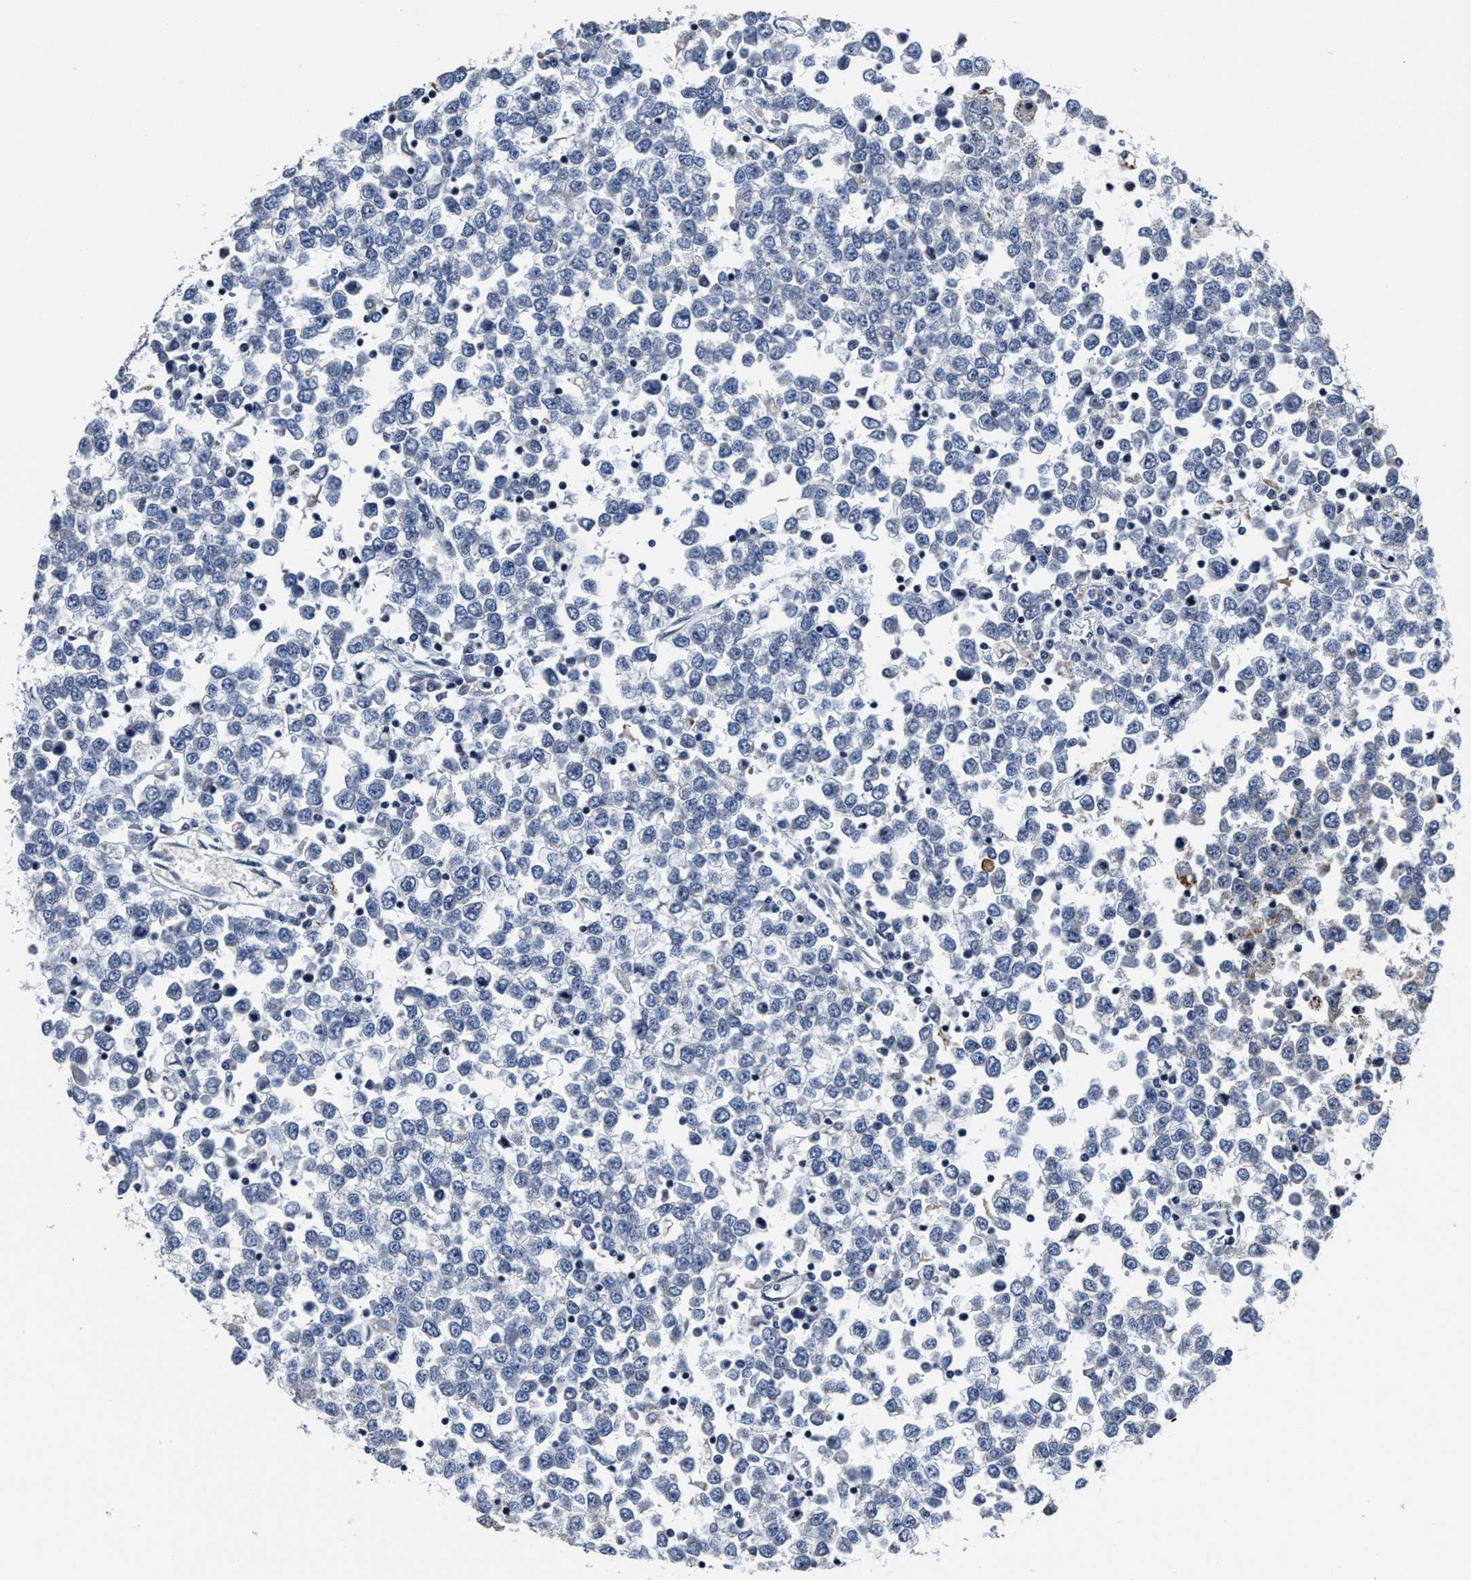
{"staining": {"intensity": "negative", "quantity": "none", "location": "none"}, "tissue": "testis cancer", "cell_type": "Tumor cells", "image_type": "cancer", "snomed": [{"axis": "morphology", "description": "Seminoma, NOS"}, {"axis": "topography", "description": "Testis"}], "caption": "Micrograph shows no protein expression in tumor cells of seminoma (testis) tissue.", "gene": "GHITM", "patient": {"sex": "male", "age": 65}}